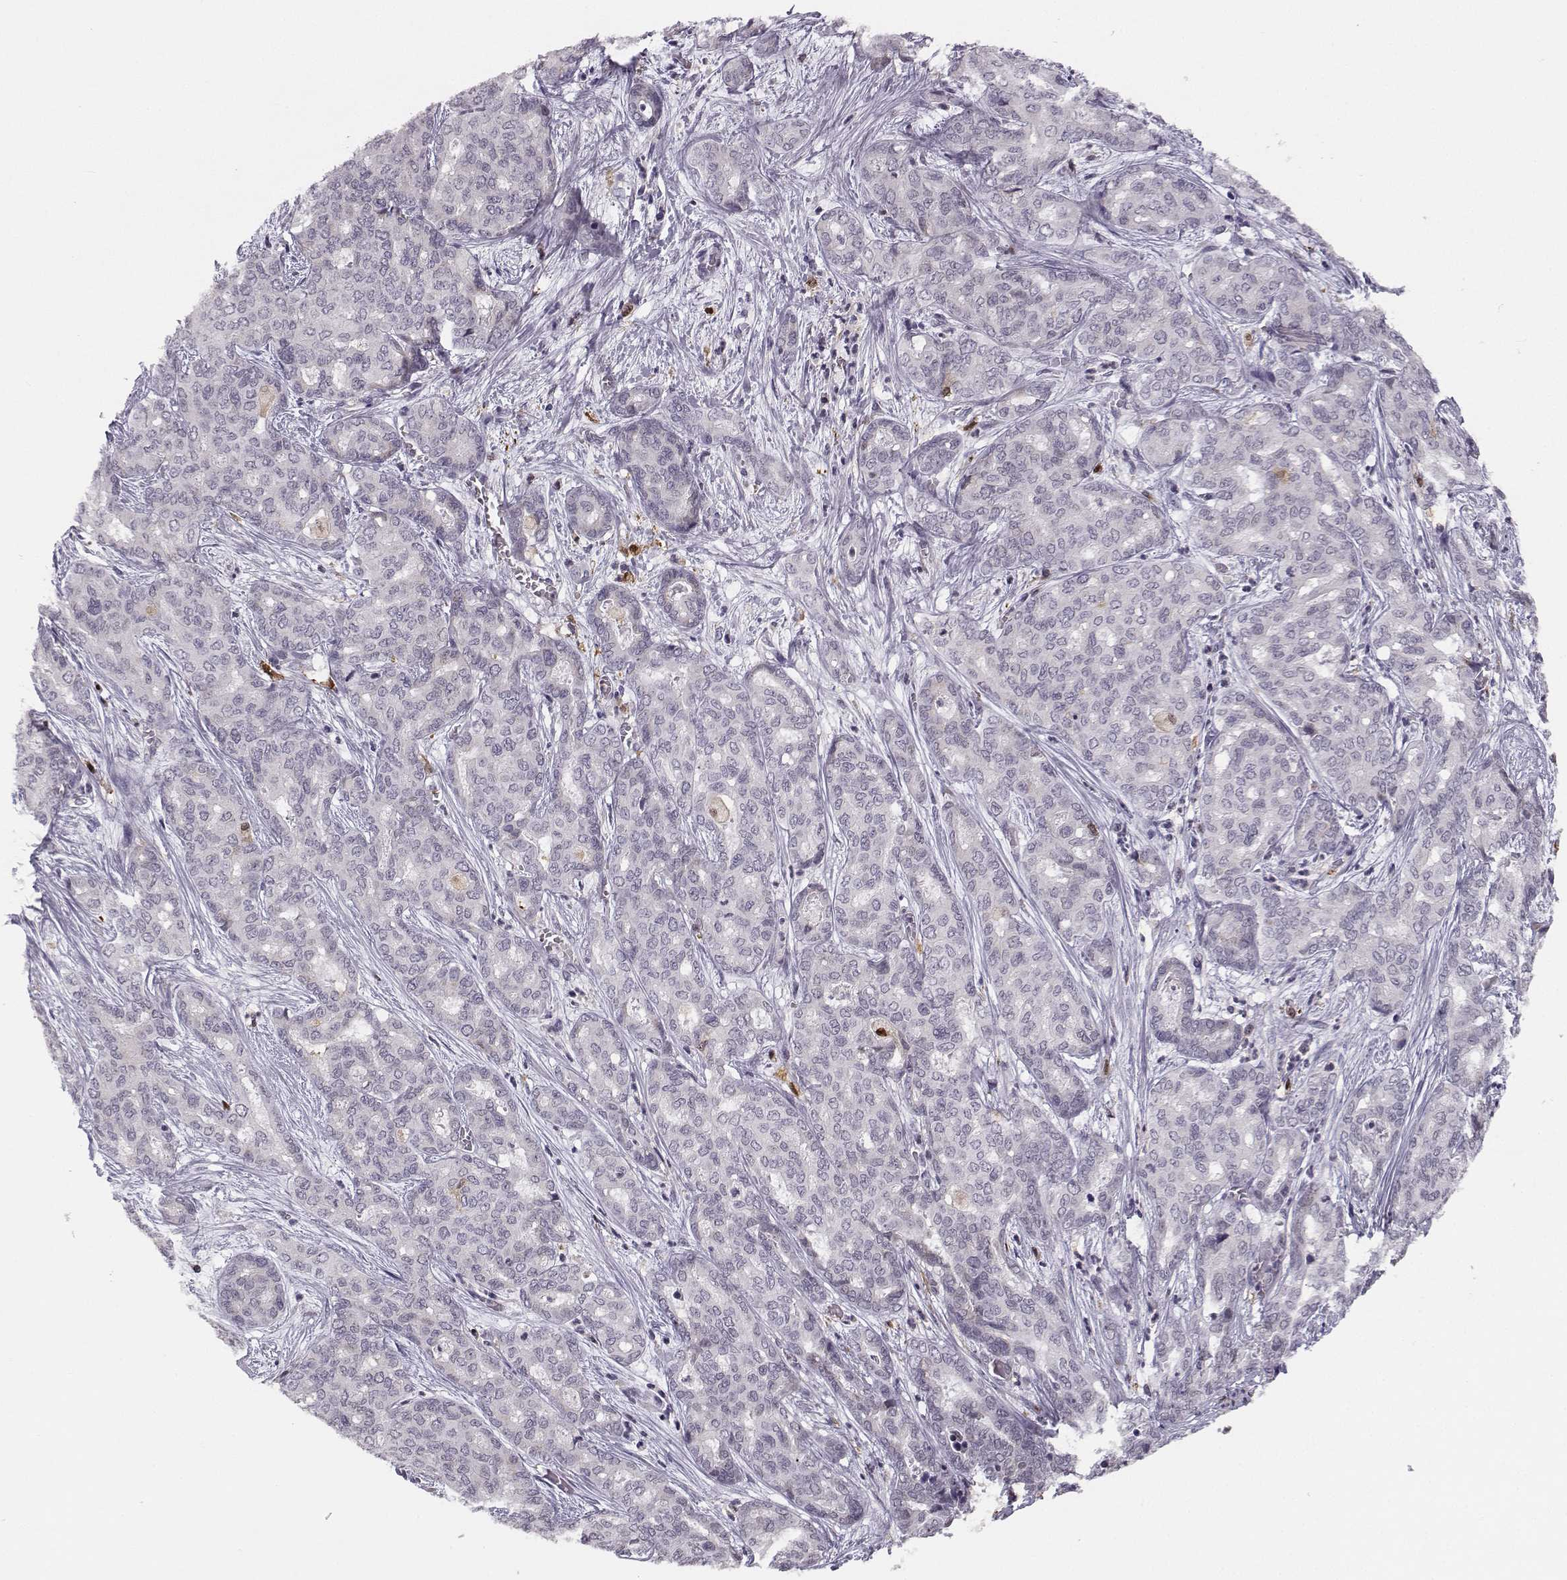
{"staining": {"intensity": "negative", "quantity": "none", "location": "none"}, "tissue": "liver cancer", "cell_type": "Tumor cells", "image_type": "cancer", "snomed": [{"axis": "morphology", "description": "Cholangiocarcinoma"}, {"axis": "topography", "description": "Liver"}], "caption": "Human liver cancer stained for a protein using immunohistochemistry (IHC) displays no expression in tumor cells.", "gene": "HTR7", "patient": {"sex": "female", "age": 64}}